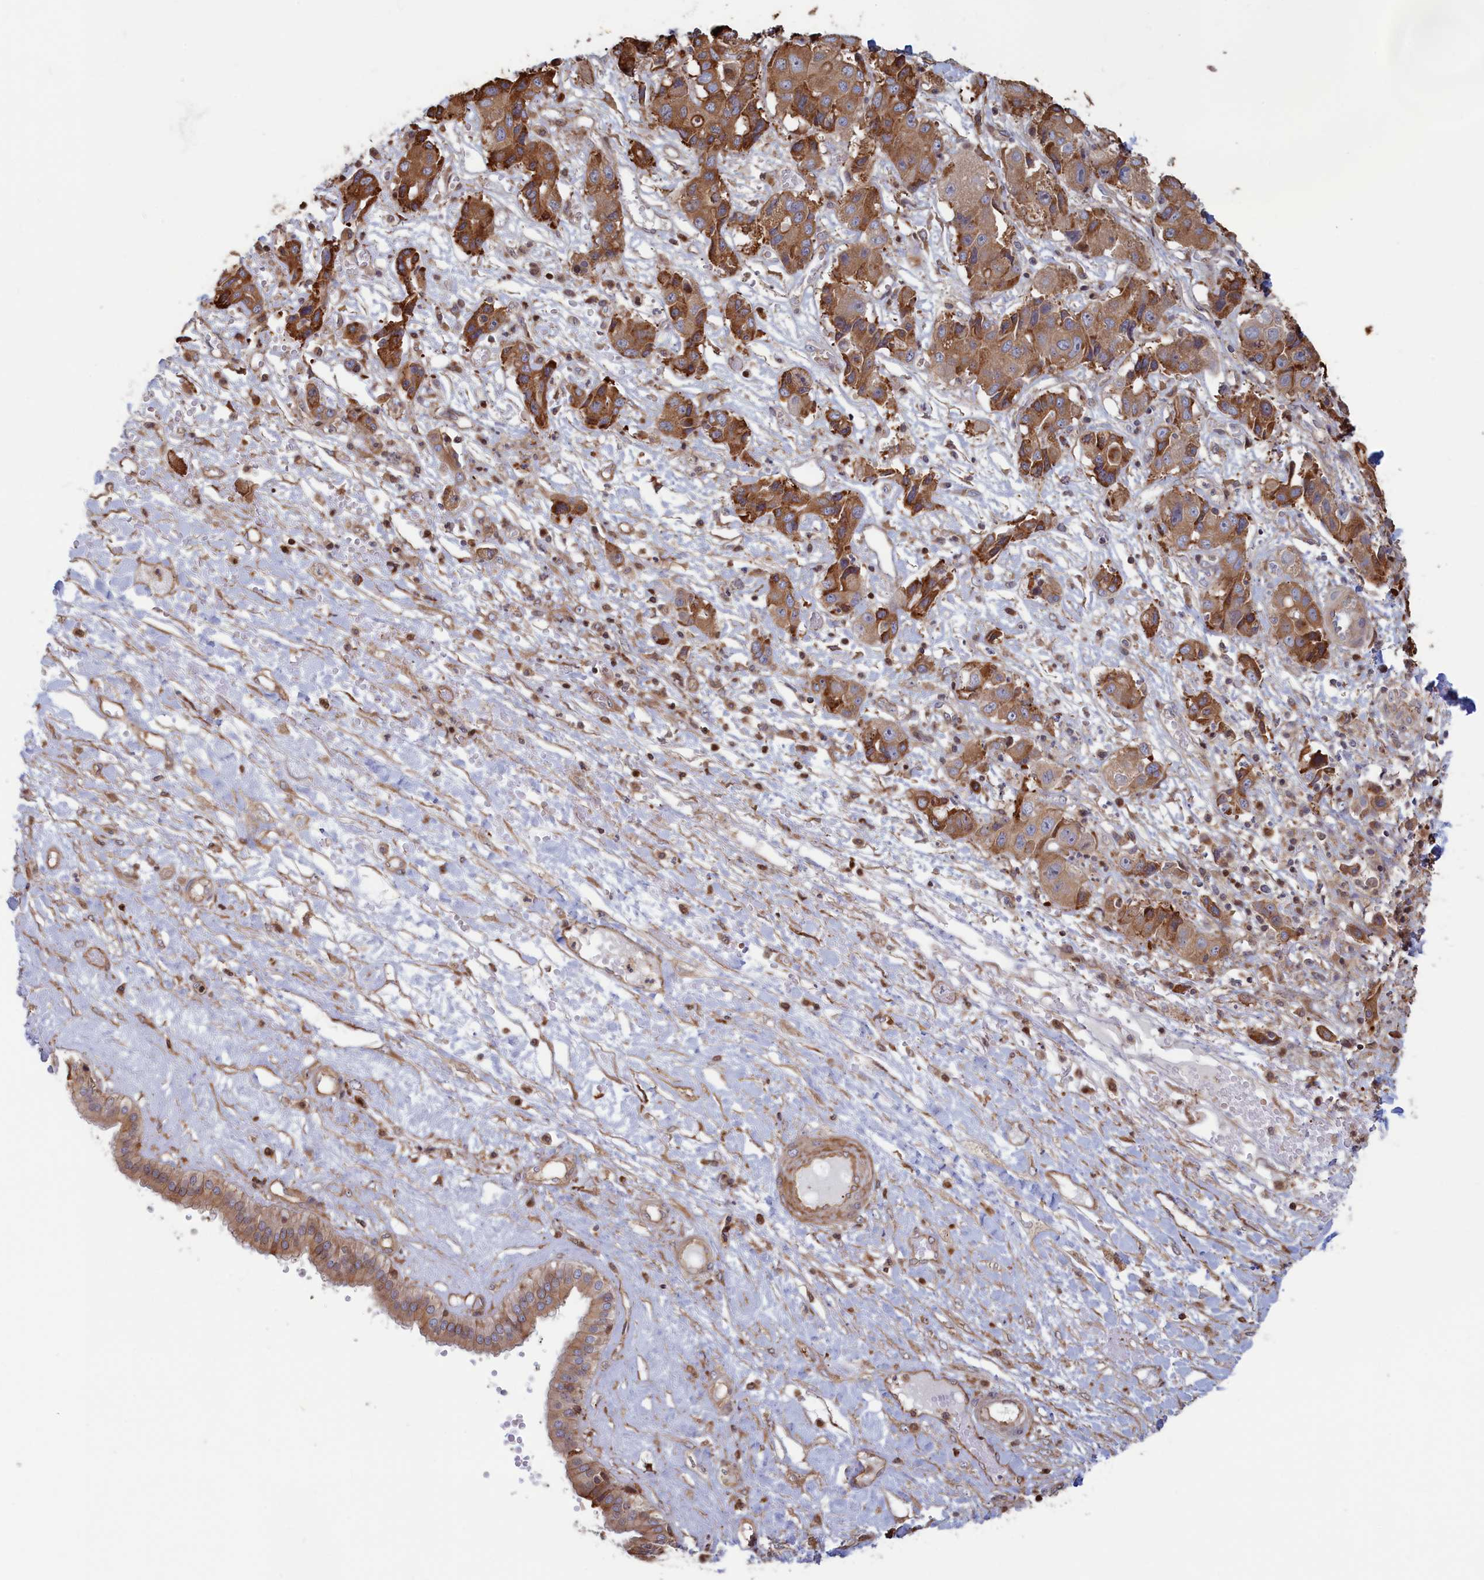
{"staining": {"intensity": "moderate", "quantity": "25%-75%", "location": "cytoplasmic/membranous"}, "tissue": "liver cancer", "cell_type": "Tumor cells", "image_type": "cancer", "snomed": [{"axis": "morphology", "description": "Cholangiocarcinoma"}, {"axis": "topography", "description": "Liver"}], "caption": "Immunohistochemical staining of liver cholangiocarcinoma reveals medium levels of moderate cytoplasmic/membranous staining in approximately 25%-75% of tumor cells.", "gene": "RILPL1", "patient": {"sex": "male", "age": 67}}